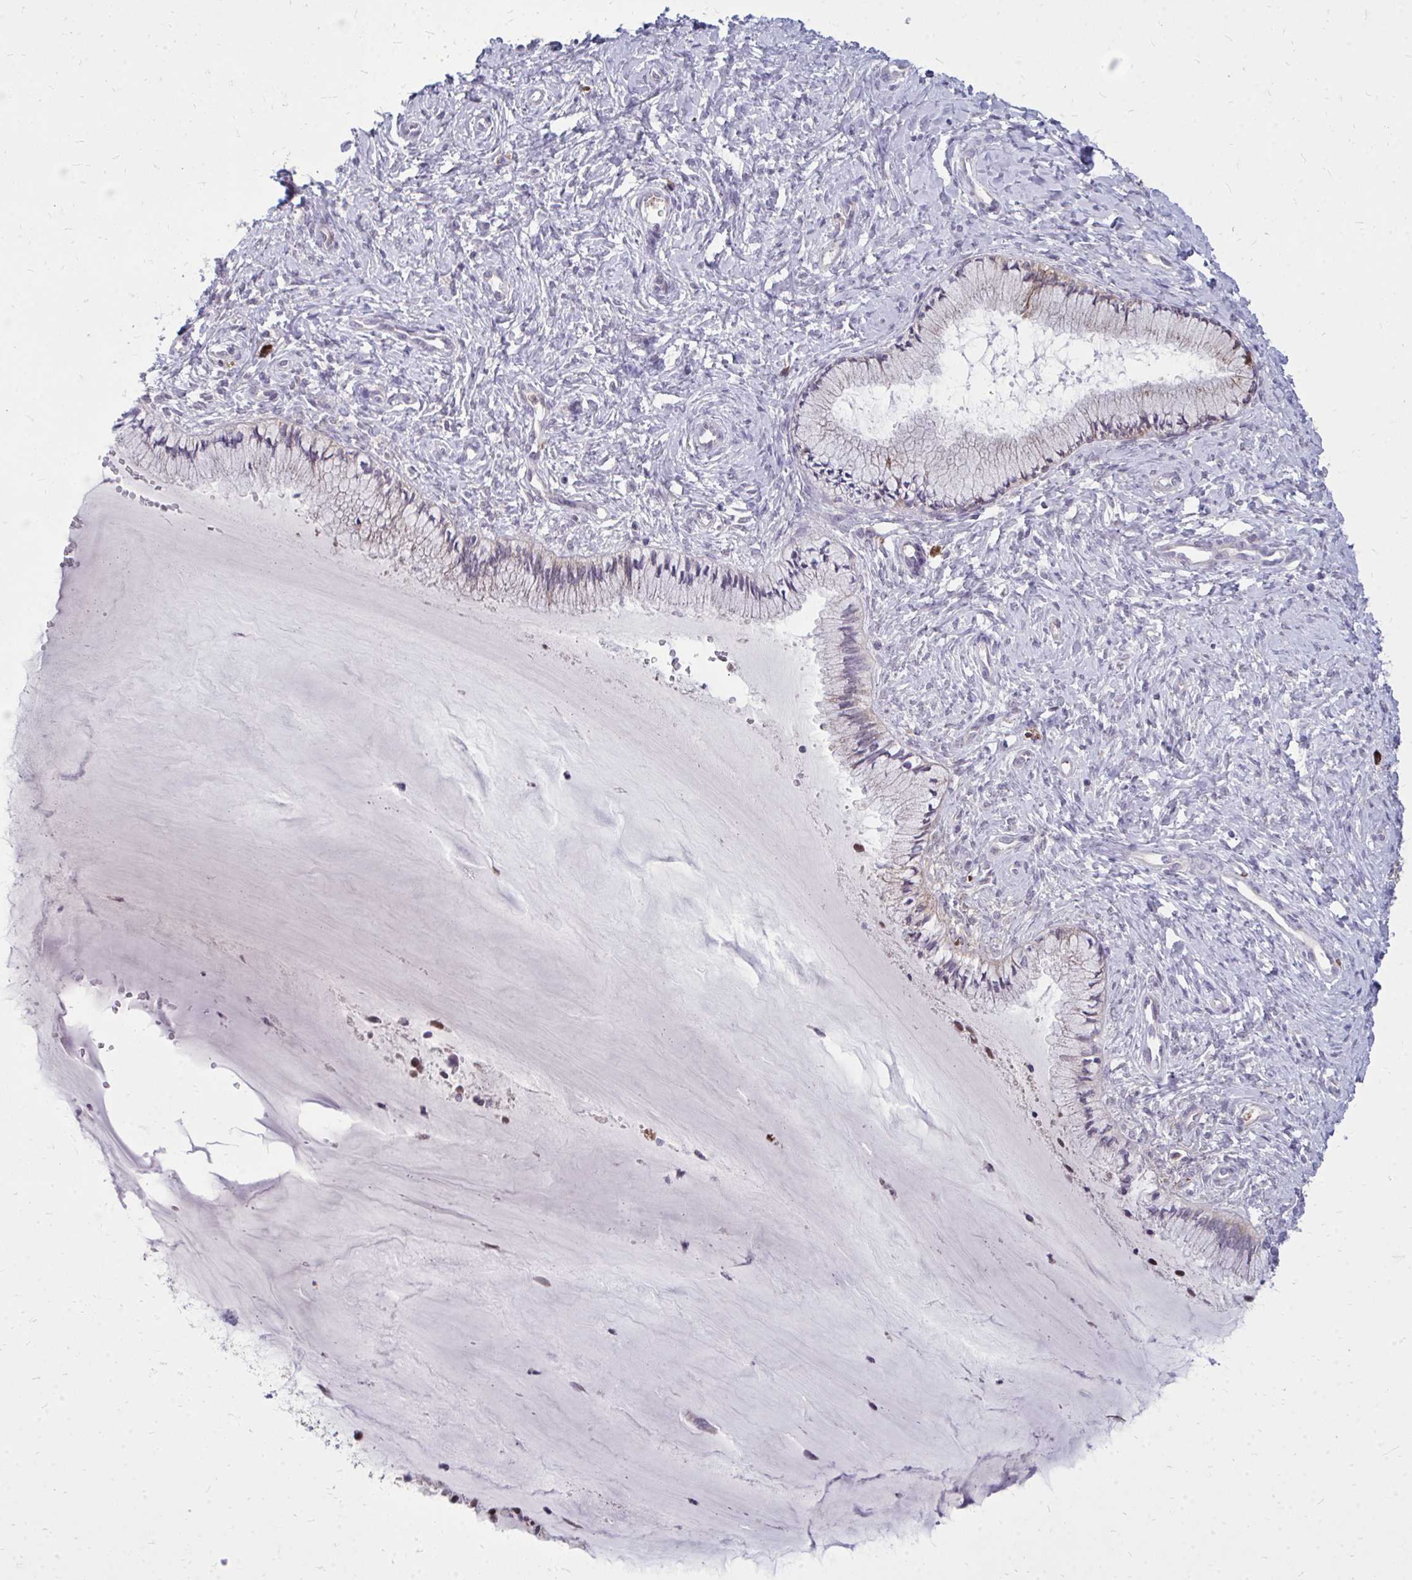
{"staining": {"intensity": "negative", "quantity": "none", "location": "none"}, "tissue": "cervix", "cell_type": "Glandular cells", "image_type": "normal", "snomed": [{"axis": "morphology", "description": "Normal tissue, NOS"}, {"axis": "topography", "description": "Cervix"}], "caption": "Glandular cells are negative for protein expression in benign human cervix.", "gene": "ACSL5", "patient": {"sex": "female", "age": 37}}